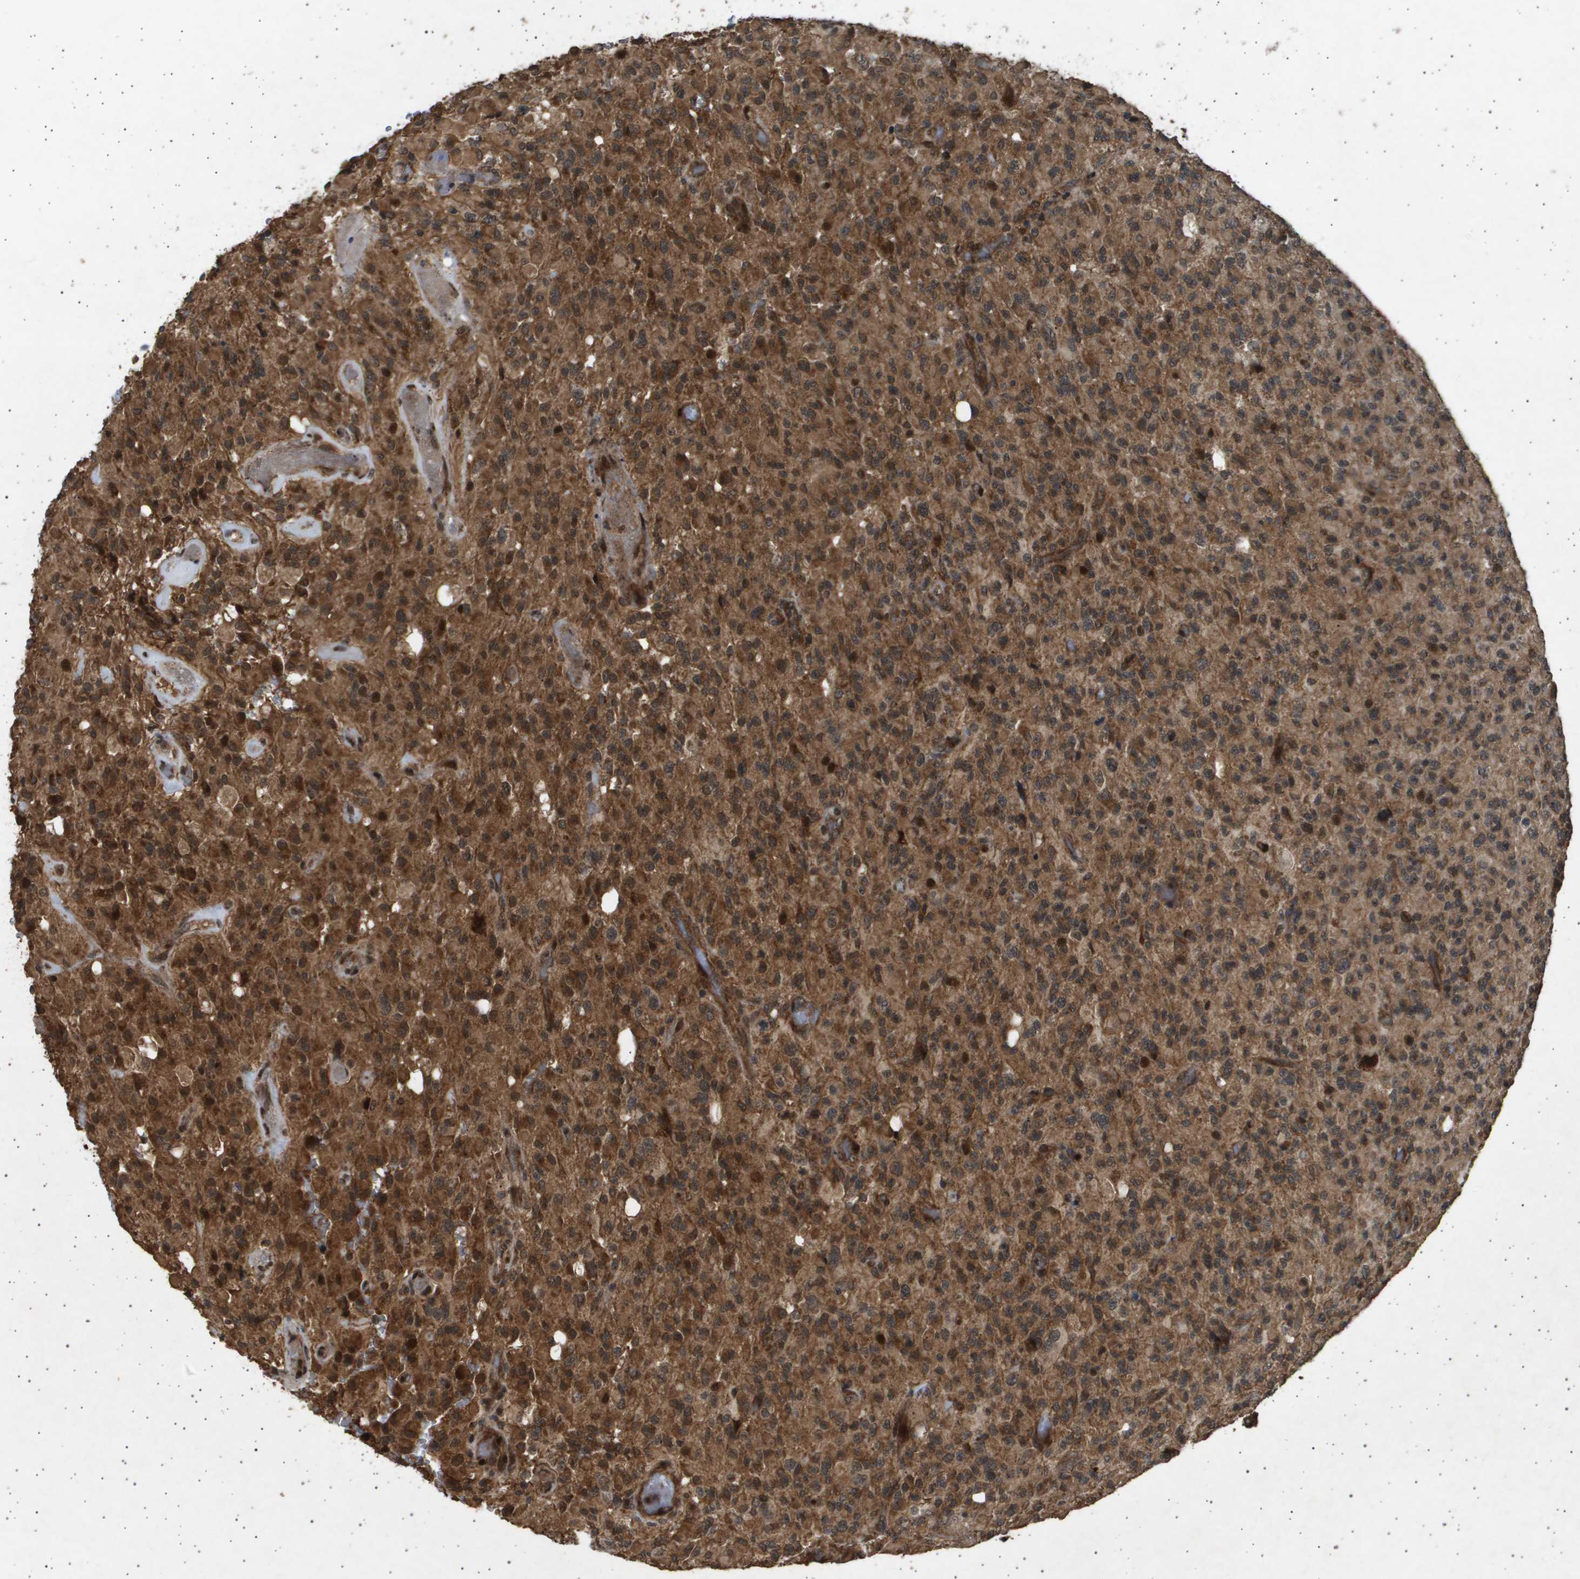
{"staining": {"intensity": "moderate", "quantity": ">75%", "location": "cytoplasmic/membranous,nuclear"}, "tissue": "glioma", "cell_type": "Tumor cells", "image_type": "cancer", "snomed": [{"axis": "morphology", "description": "Glioma, malignant, High grade"}, {"axis": "topography", "description": "Brain"}], "caption": "This histopathology image shows glioma stained with immunohistochemistry to label a protein in brown. The cytoplasmic/membranous and nuclear of tumor cells show moderate positivity for the protein. Nuclei are counter-stained blue.", "gene": "TNRC6A", "patient": {"sex": "male", "age": 71}}